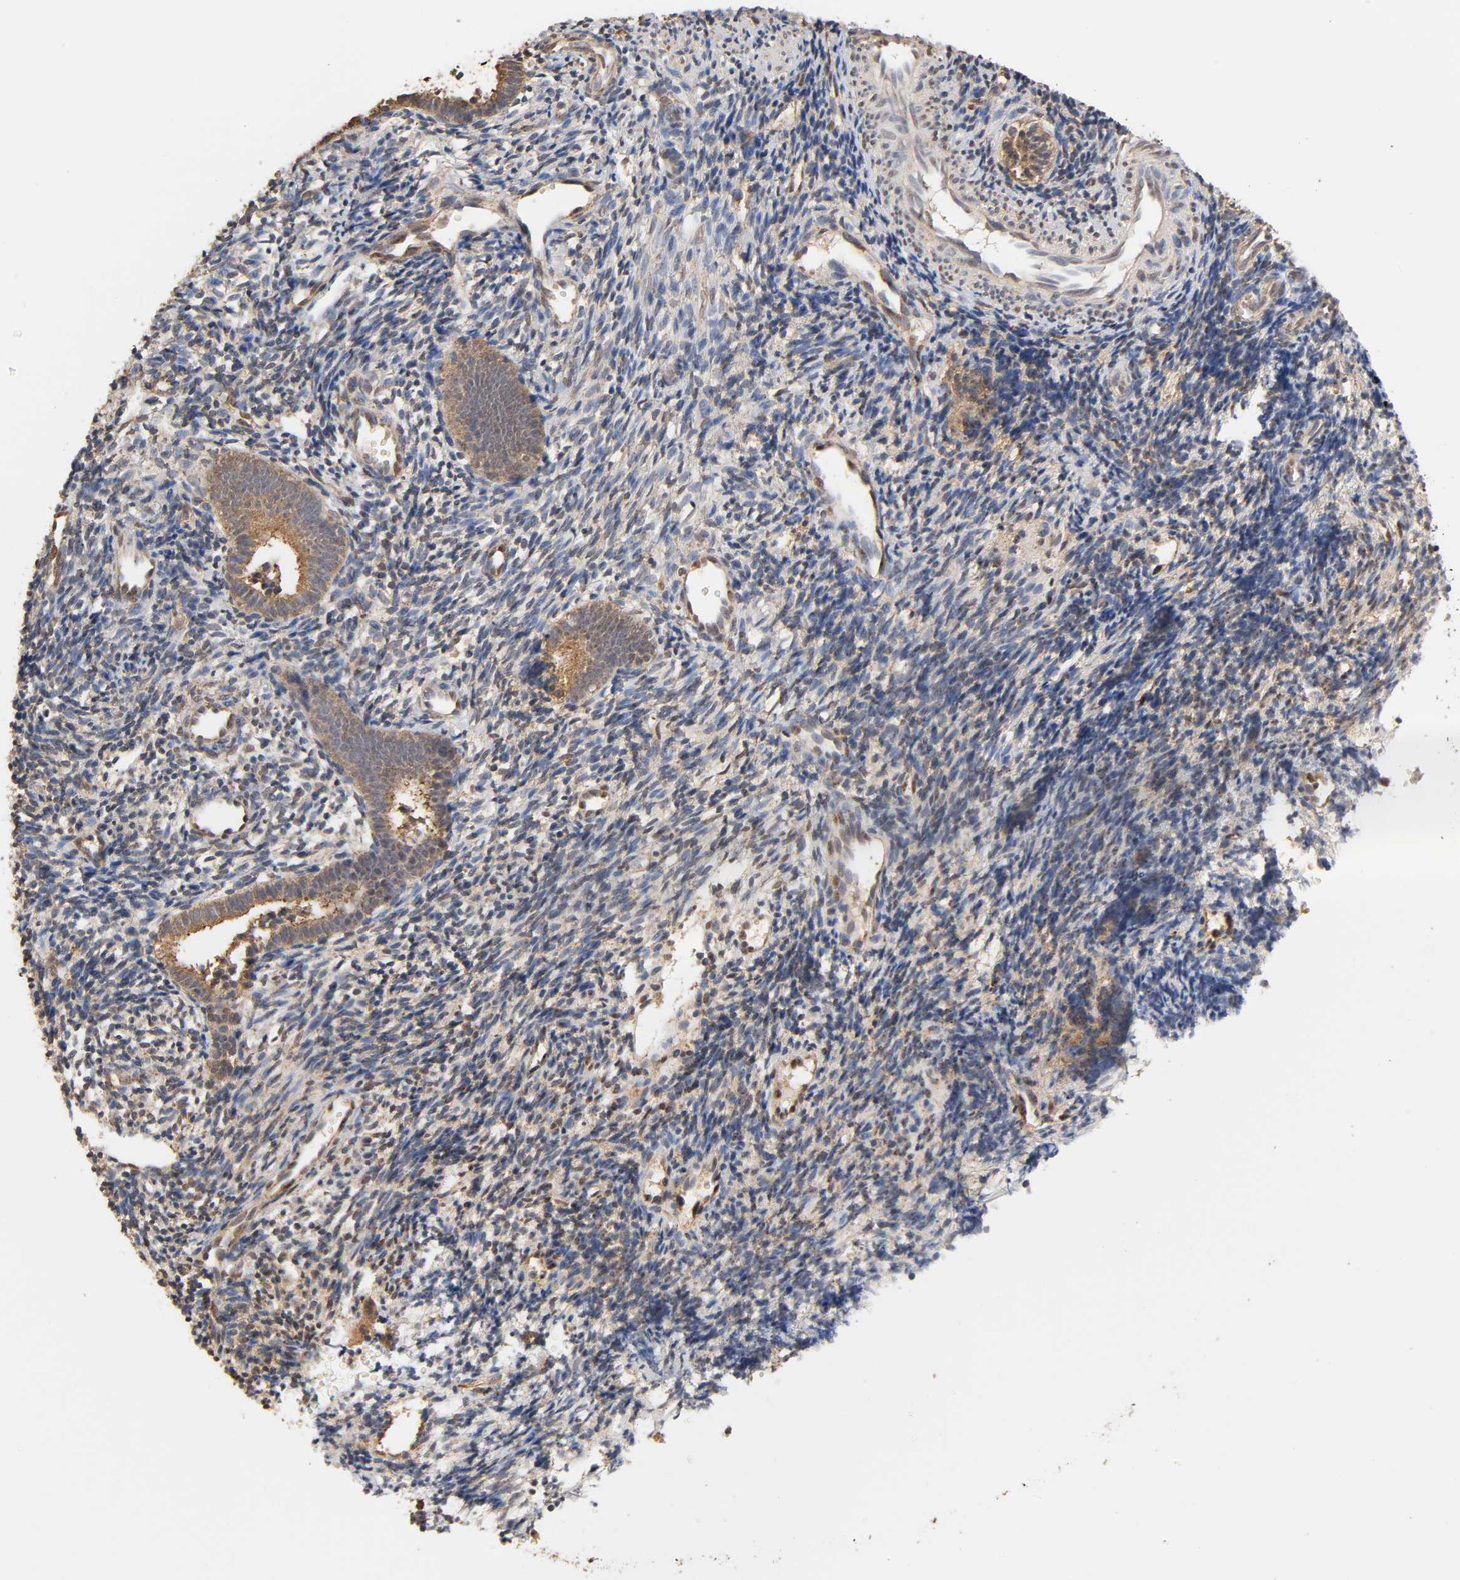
{"staining": {"intensity": "moderate", "quantity": ">75%", "location": "cytoplasmic/membranous"}, "tissue": "endometrium", "cell_type": "Cells in endometrial stroma", "image_type": "normal", "snomed": [{"axis": "morphology", "description": "Normal tissue, NOS"}, {"axis": "topography", "description": "Uterus"}, {"axis": "topography", "description": "Endometrium"}], "caption": "Immunohistochemical staining of benign endometrium demonstrates moderate cytoplasmic/membranous protein staining in approximately >75% of cells in endometrial stroma. (DAB = brown stain, brightfield microscopy at high magnification).", "gene": "PKN1", "patient": {"sex": "female", "age": 33}}